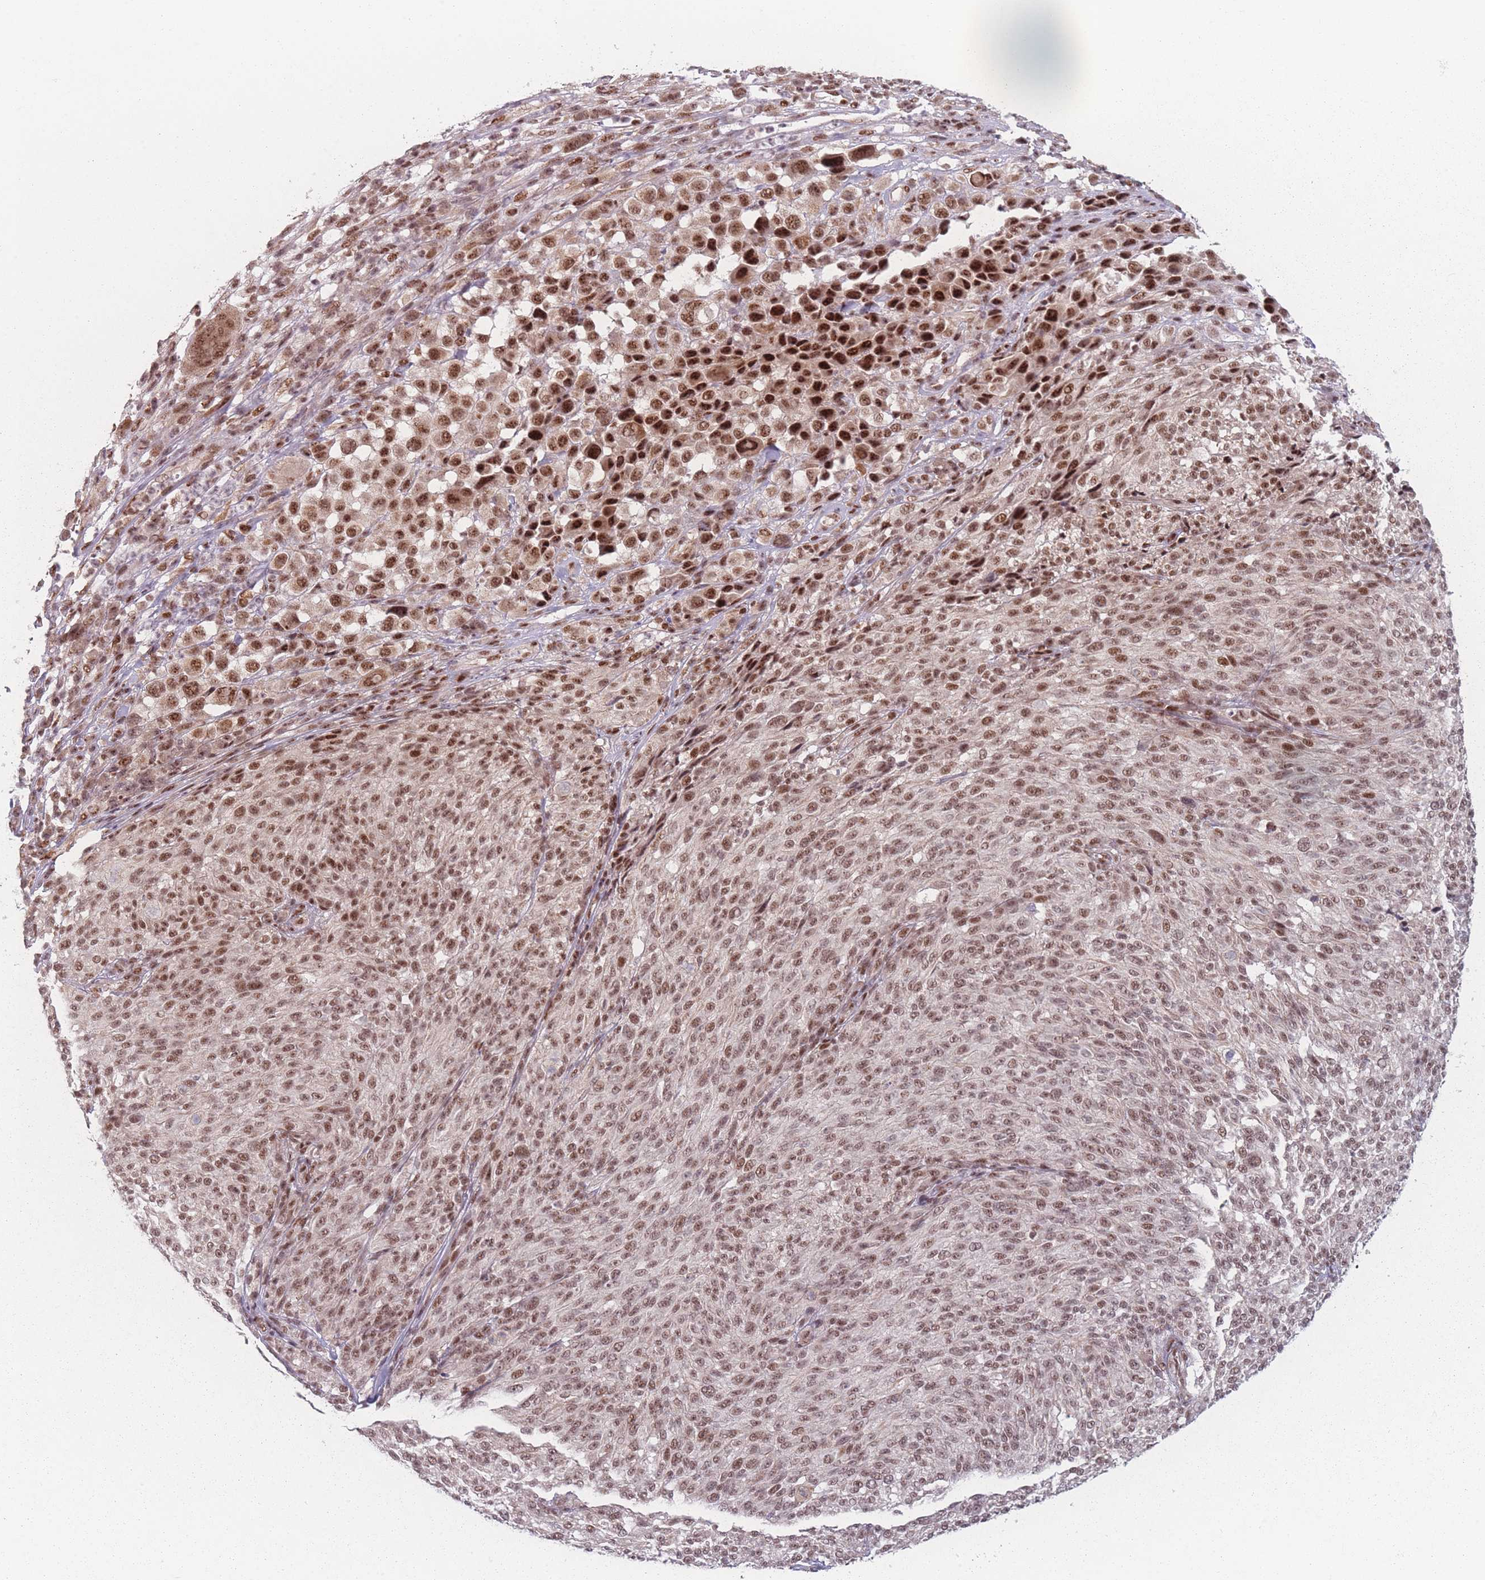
{"staining": {"intensity": "moderate", "quantity": ">75%", "location": "nuclear"}, "tissue": "melanoma", "cell_type": "Tumor cells", "image_type": "cancer", "snomed": [{"axis": "morphology", "description": "Malignant melanoma, NOS"}, {"axis": "topography", "description": "Skin of trunk"}], "caption": "IHC (DAB) staining of human malignant melanoma reveals moderate nuclear protein expression in approximately >75% of tumor cells.", "gene": "ZC3H14", "patient": {"sex": "male", "age": 71}}